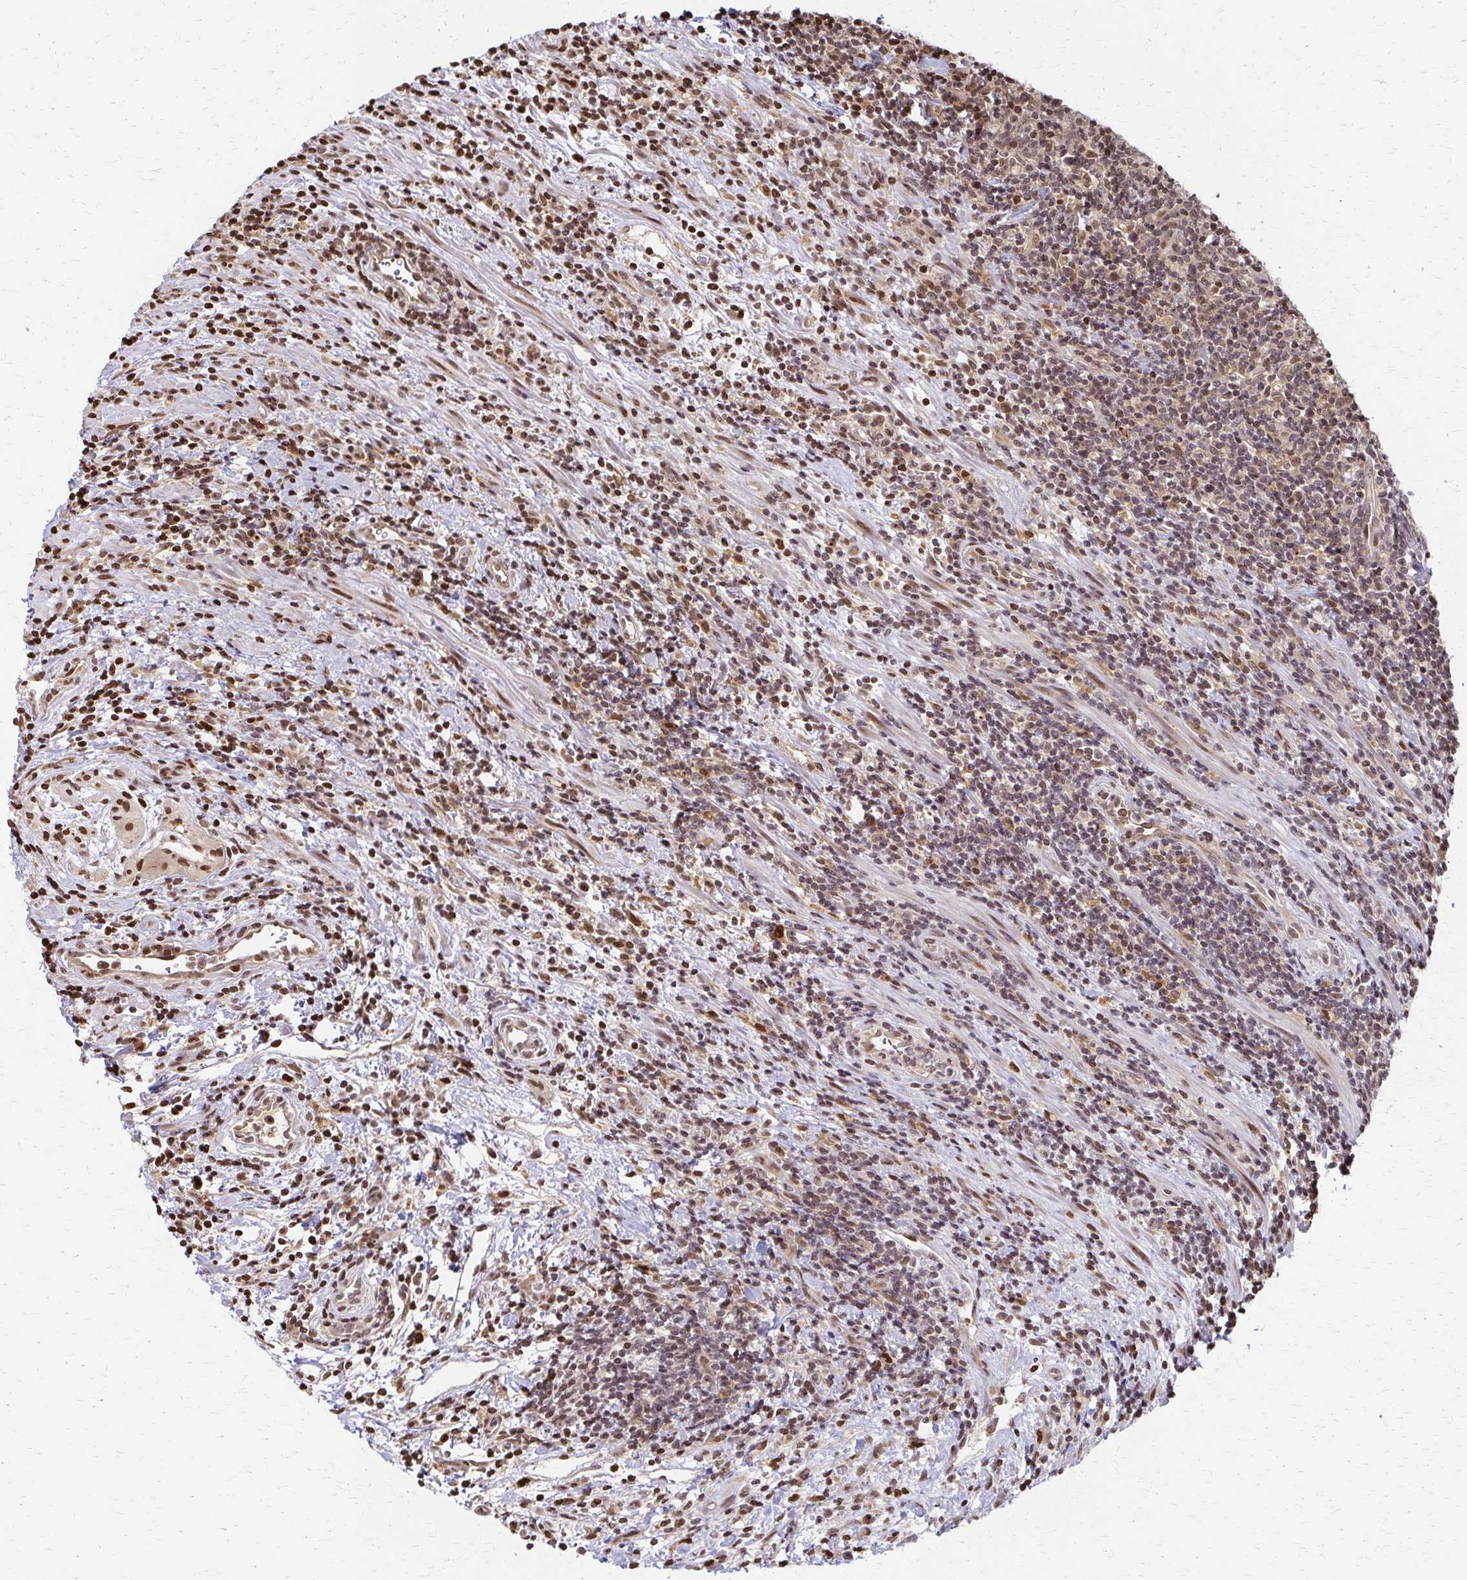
{"staining": {"intensity": "weak", "quantity": "<25%", "location": "nuclear"}, "tissue": "lymphoma", "cell_type": "Tumor cells", "image_type": "cancer", "snomed": [{"axis": "morphology", "description": "Malignant lymphoma, non-Hodgkin's type, High grade"}, {"axis": "topography", "description": "Small intestine"}], "caption": "Immunohistochemistry (IHC) of human high-grade malignant lymphoma, non-Hodgkin's type demonstrates no staining in tumor cells. (DAB immunohistochemistry (IHC) visualized using brightfield microscopy, high magnification).", "gene": "PSMD7", "patient": {"sex": "female", "age": 56}}